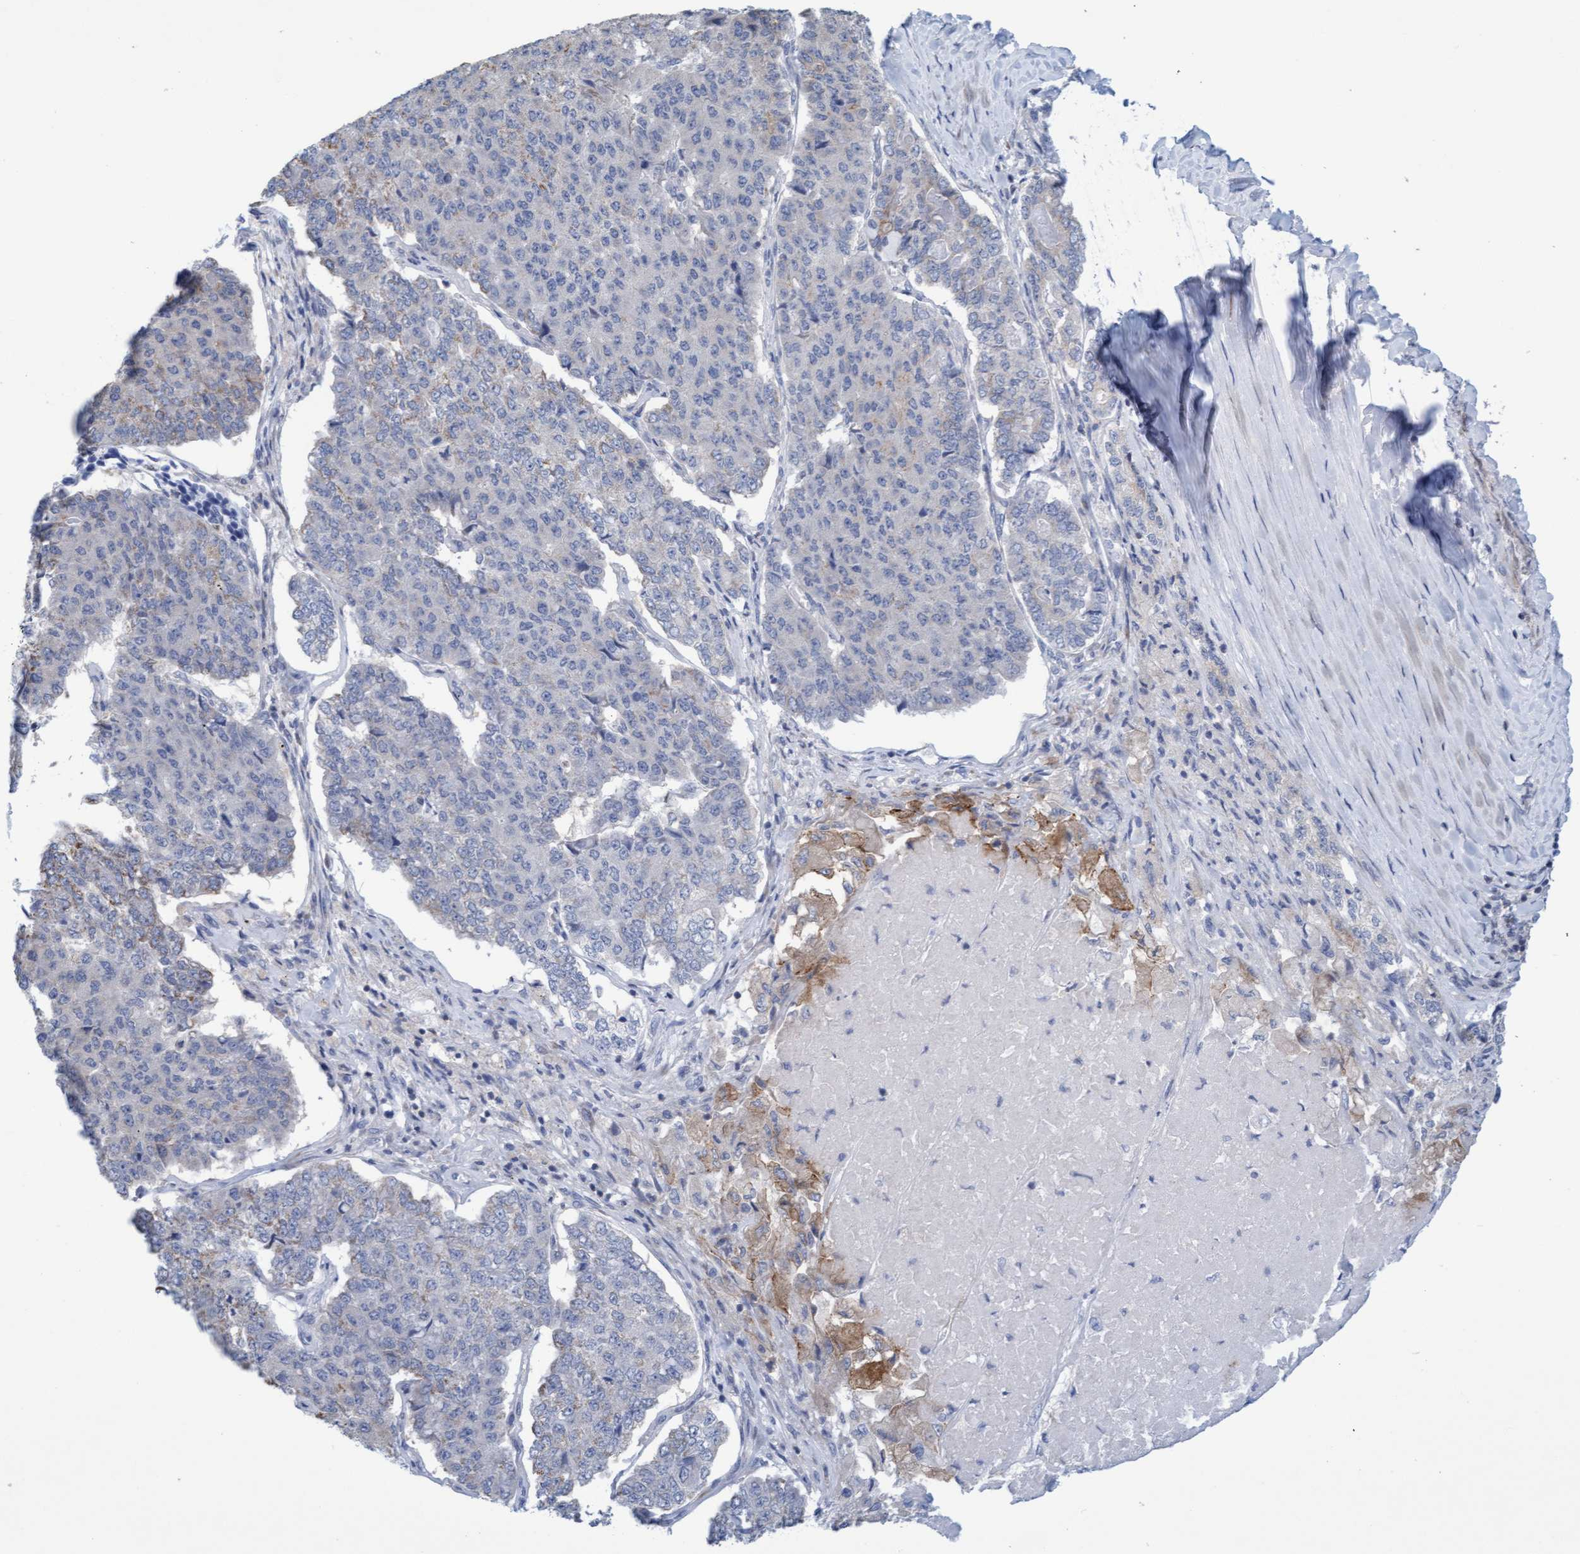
{"staining": {"intensity": "negative", "quantity": "none", "location": "none"}, "tissue": "pancreatic cancer", "cell_type": "Tumor cells", "image_type": "cancer", "snomed": [{"axis": "morphology", "description": "Adenocarcinoma, NOS"}, {"axis": "topography", "description": "Pancreas"}], "caption": "Protein analysis of adenocarcinoma (pancreatic) reveals no significant staining in tumor cells.", "gene": "SLC28A3", "patient": {"sex": "male", "age": 50}}